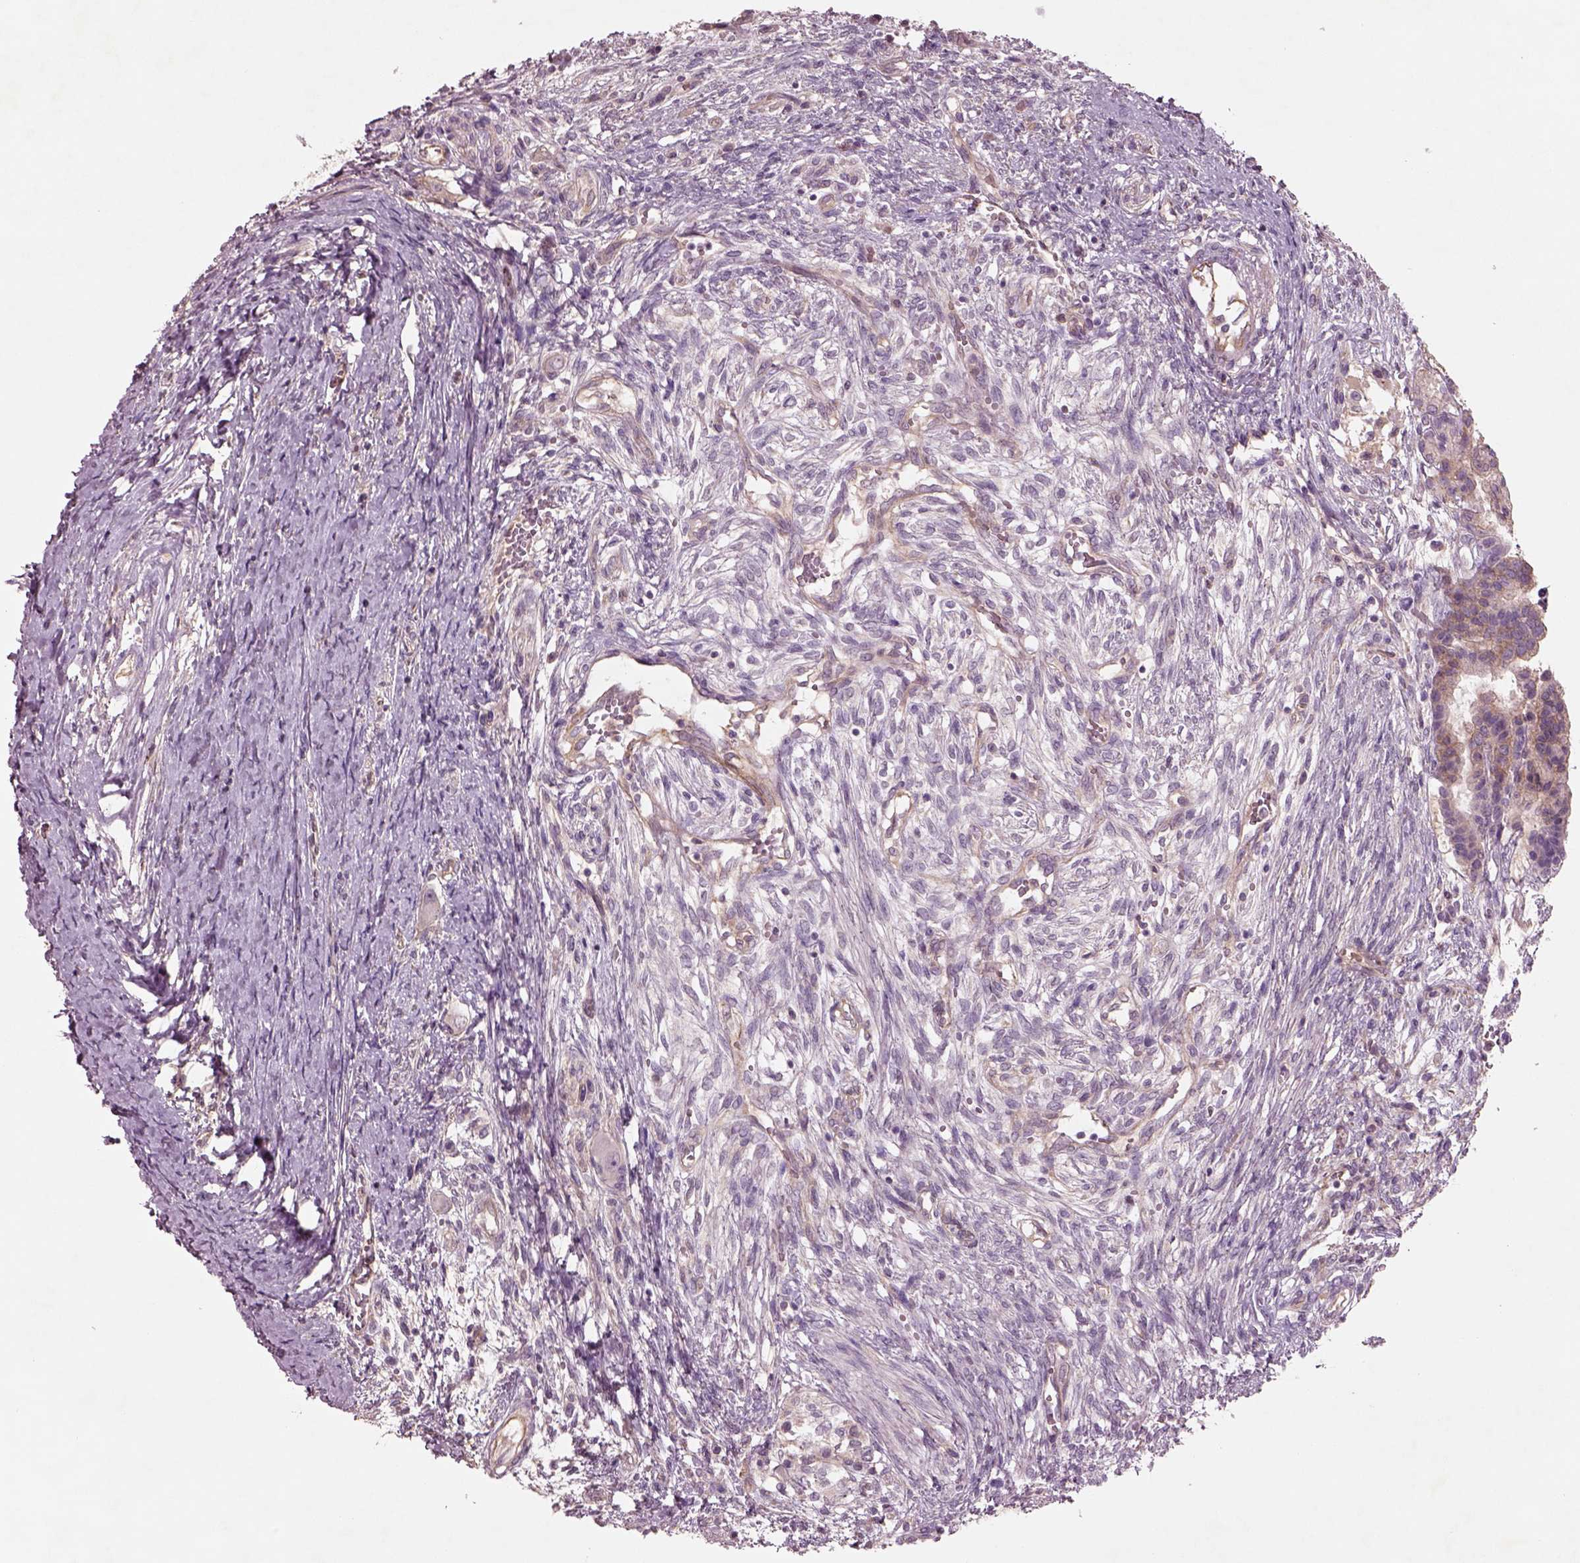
{"staining": {"intensity": "negative", "quantity": "none", "location": "none"}, "tissue": "testis cancer", "cell_type": "Tumor cells", "image_type": "cancer", "snomed": [{"axis": "morphology", "description": "Carcinoma, Embryonal, NOS"}, {"axis": "topography", "description": "Testis"}], "caption": "This is a photomicrograph of immunohistochemistry (IHC) staining of testis cancer, which shows no staining in tumor cells.", "gene": "DUOXA2", "patient": {"sex": "male", "age": 37}}